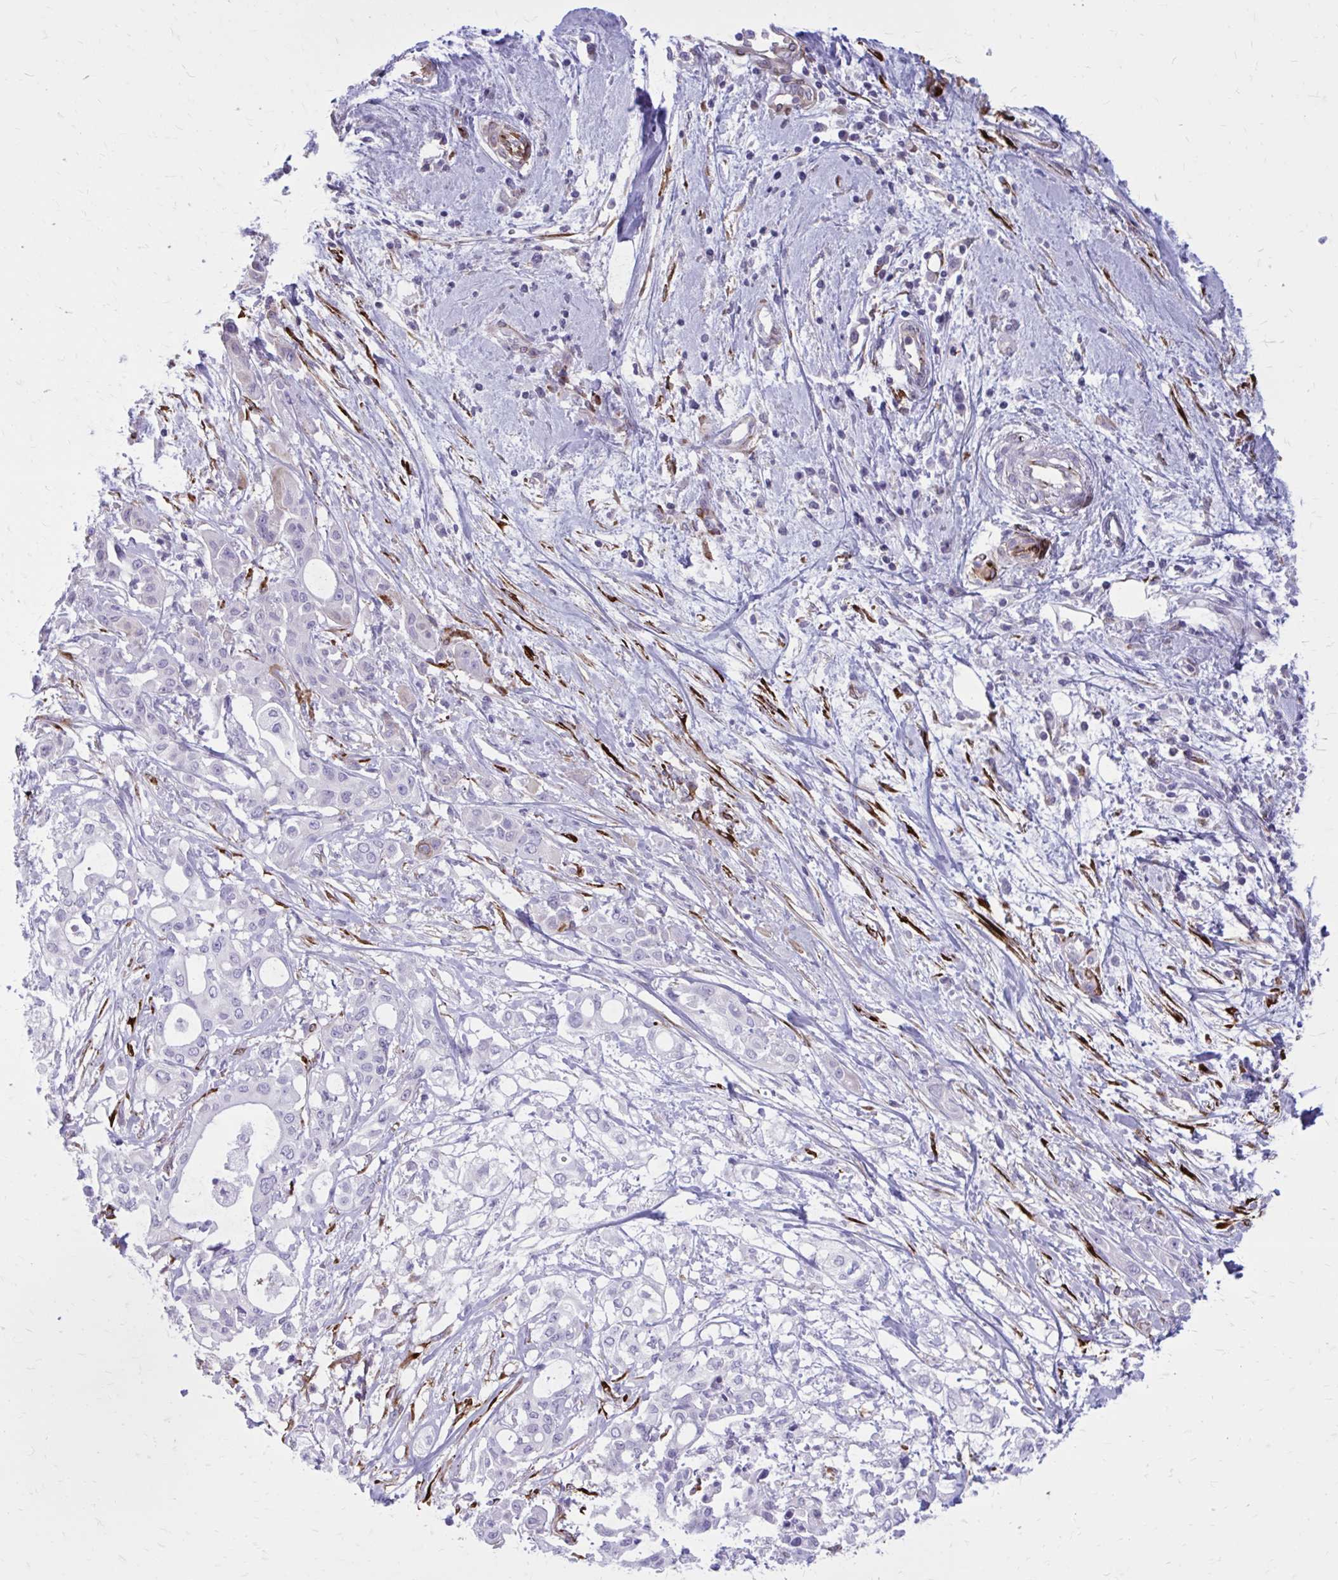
{"staining": {"intensity": "negative", "quantity": "none", "location": "none"}, "tissue": "pancreatic cancer", "cell_type": "Tumor cells", "image_type": "cancer", "snomed": [{"axis": "morphology", "description": "Adenocarcinoma, NOS"}, {"axis": "topography", "description": "Pancreas"}], "caption": "The micrograph displays no staining of tumor cells in adenocarcinoma (pancreatic).", "gene": "BEND5", "patient": {"sex": "female", "age": 68}}